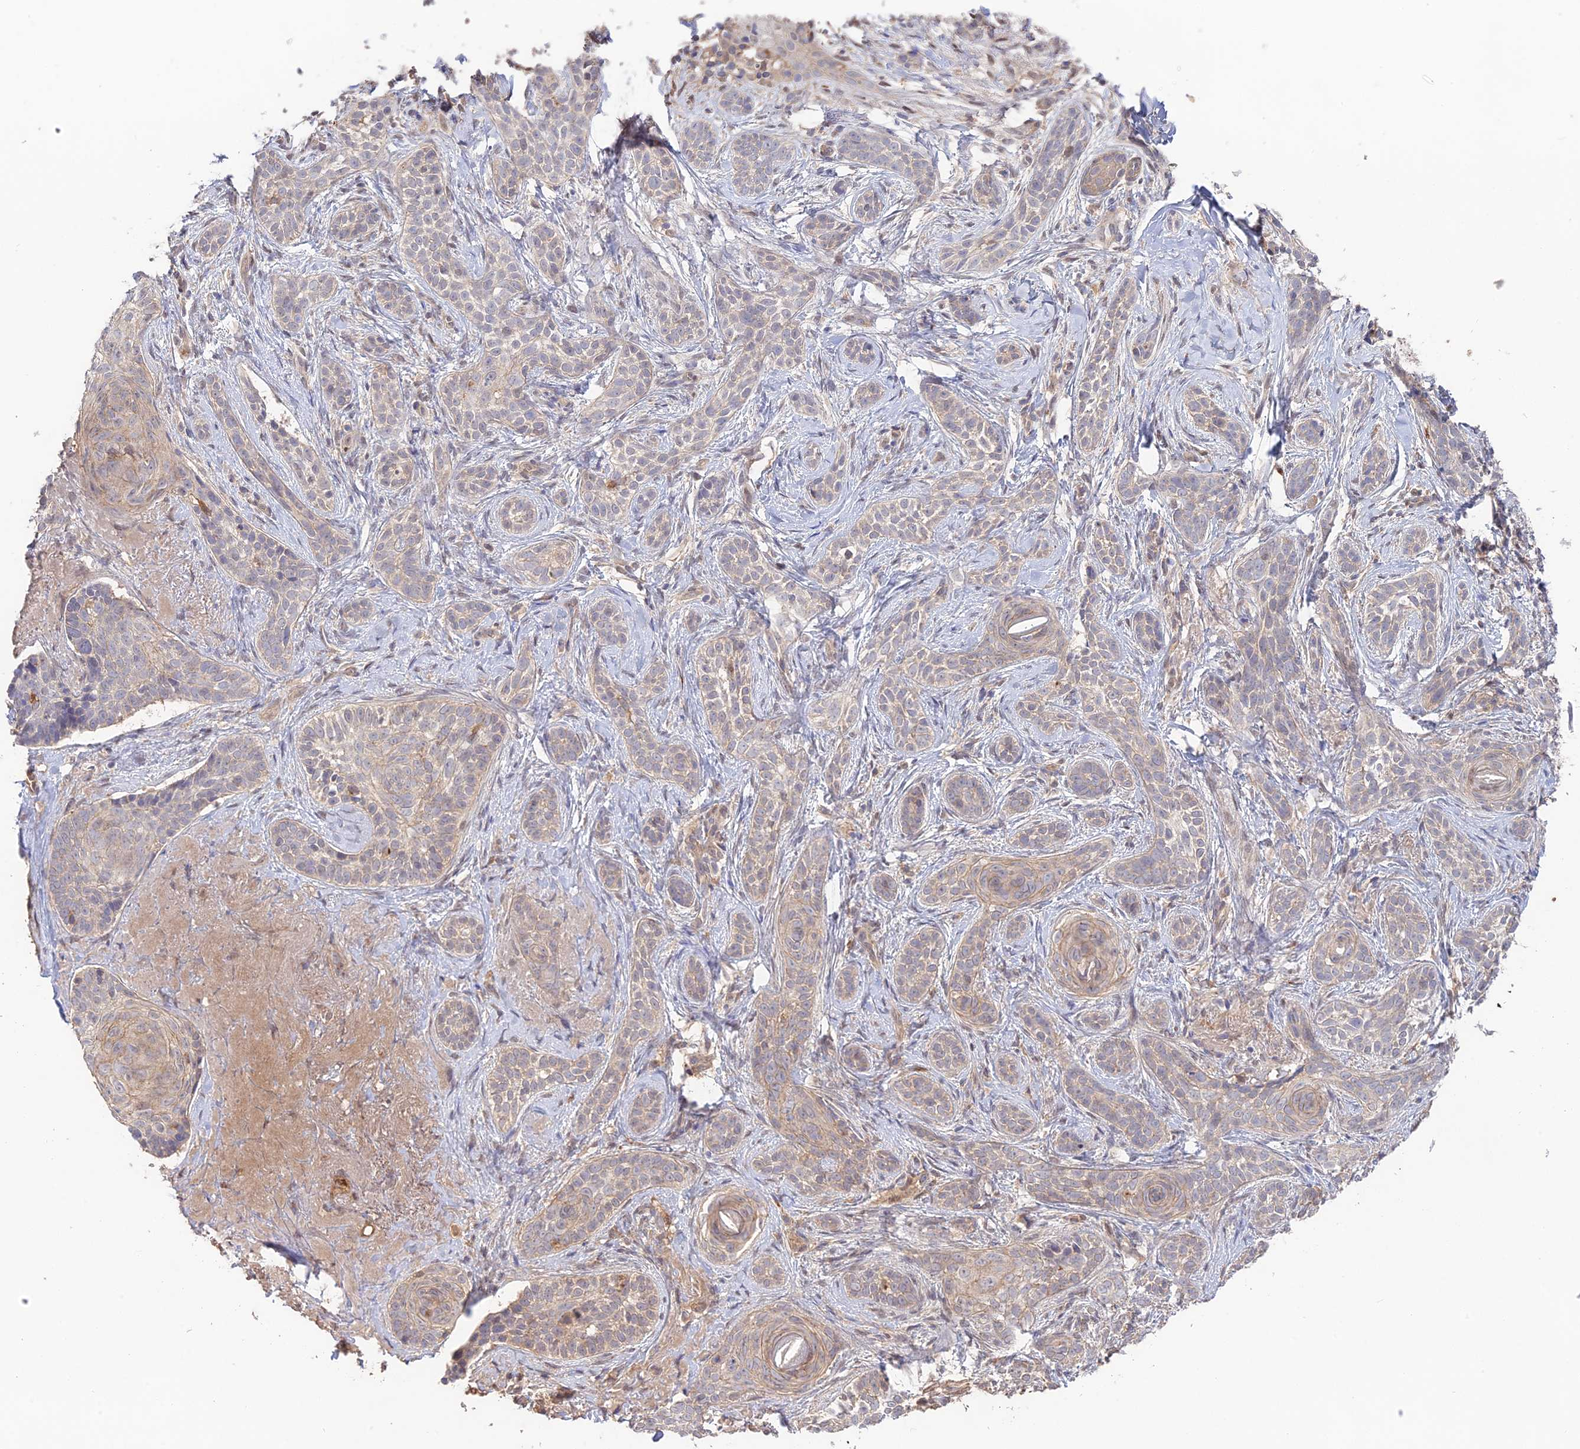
{"staining": {"intensity": "weak", "quantity": "<25%", "location": "cytoplasmic/membranous"}, "tissue": "skin cancer", "cell_type": "Tumor cells", "image_type": "cancer", "snomed": [{"axis": "morphology", "description": "Basal cell carcinoma"}, {"axis": "topography", "description": "Skin"}], "caption": "Image shows no protein expression in tumor cells of skin cancer (basal cell carcinoma) tissue.", "gene": "CLCF1", "patient": {"sex": "male", "age": 71}}